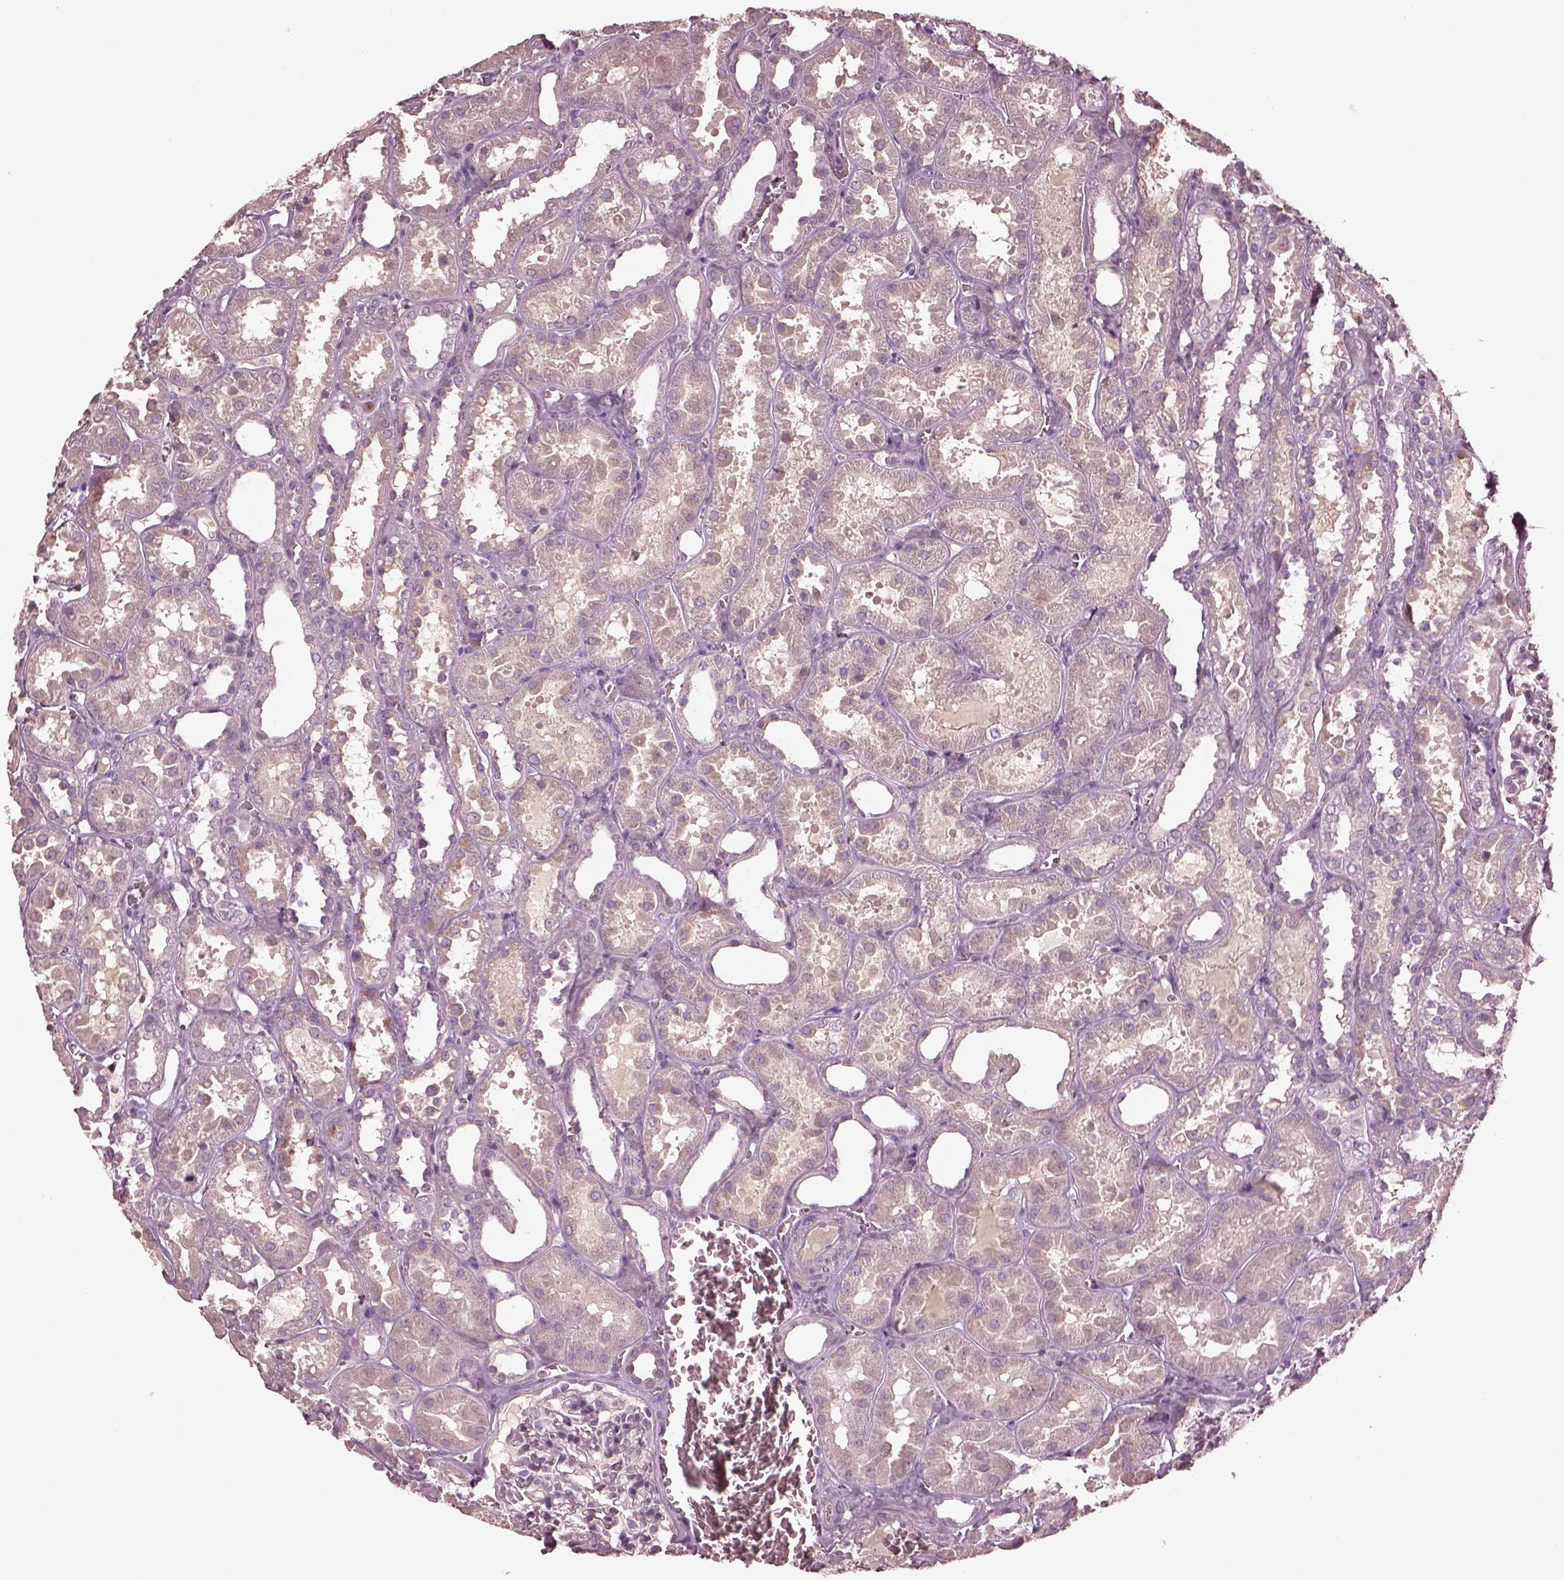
{"staining": {"intensity": "negative", "quantity": "none", "location": "none"}, "tissue": "kidney", "cell_type": "Cells in glomeruli", "image_type": "normal", "snomed": [{"axis": "morphology", "description": "Normal tissue, NOS"}, {"axis": "topography", "description": "Kidney"}], "caption": "This is a image of immunohistochemistry staining of normal kidney, which shows no staining in cells in glomeruli.", "gene": "VWA5B1", "patient": {"sex": "female", "age": 41}}